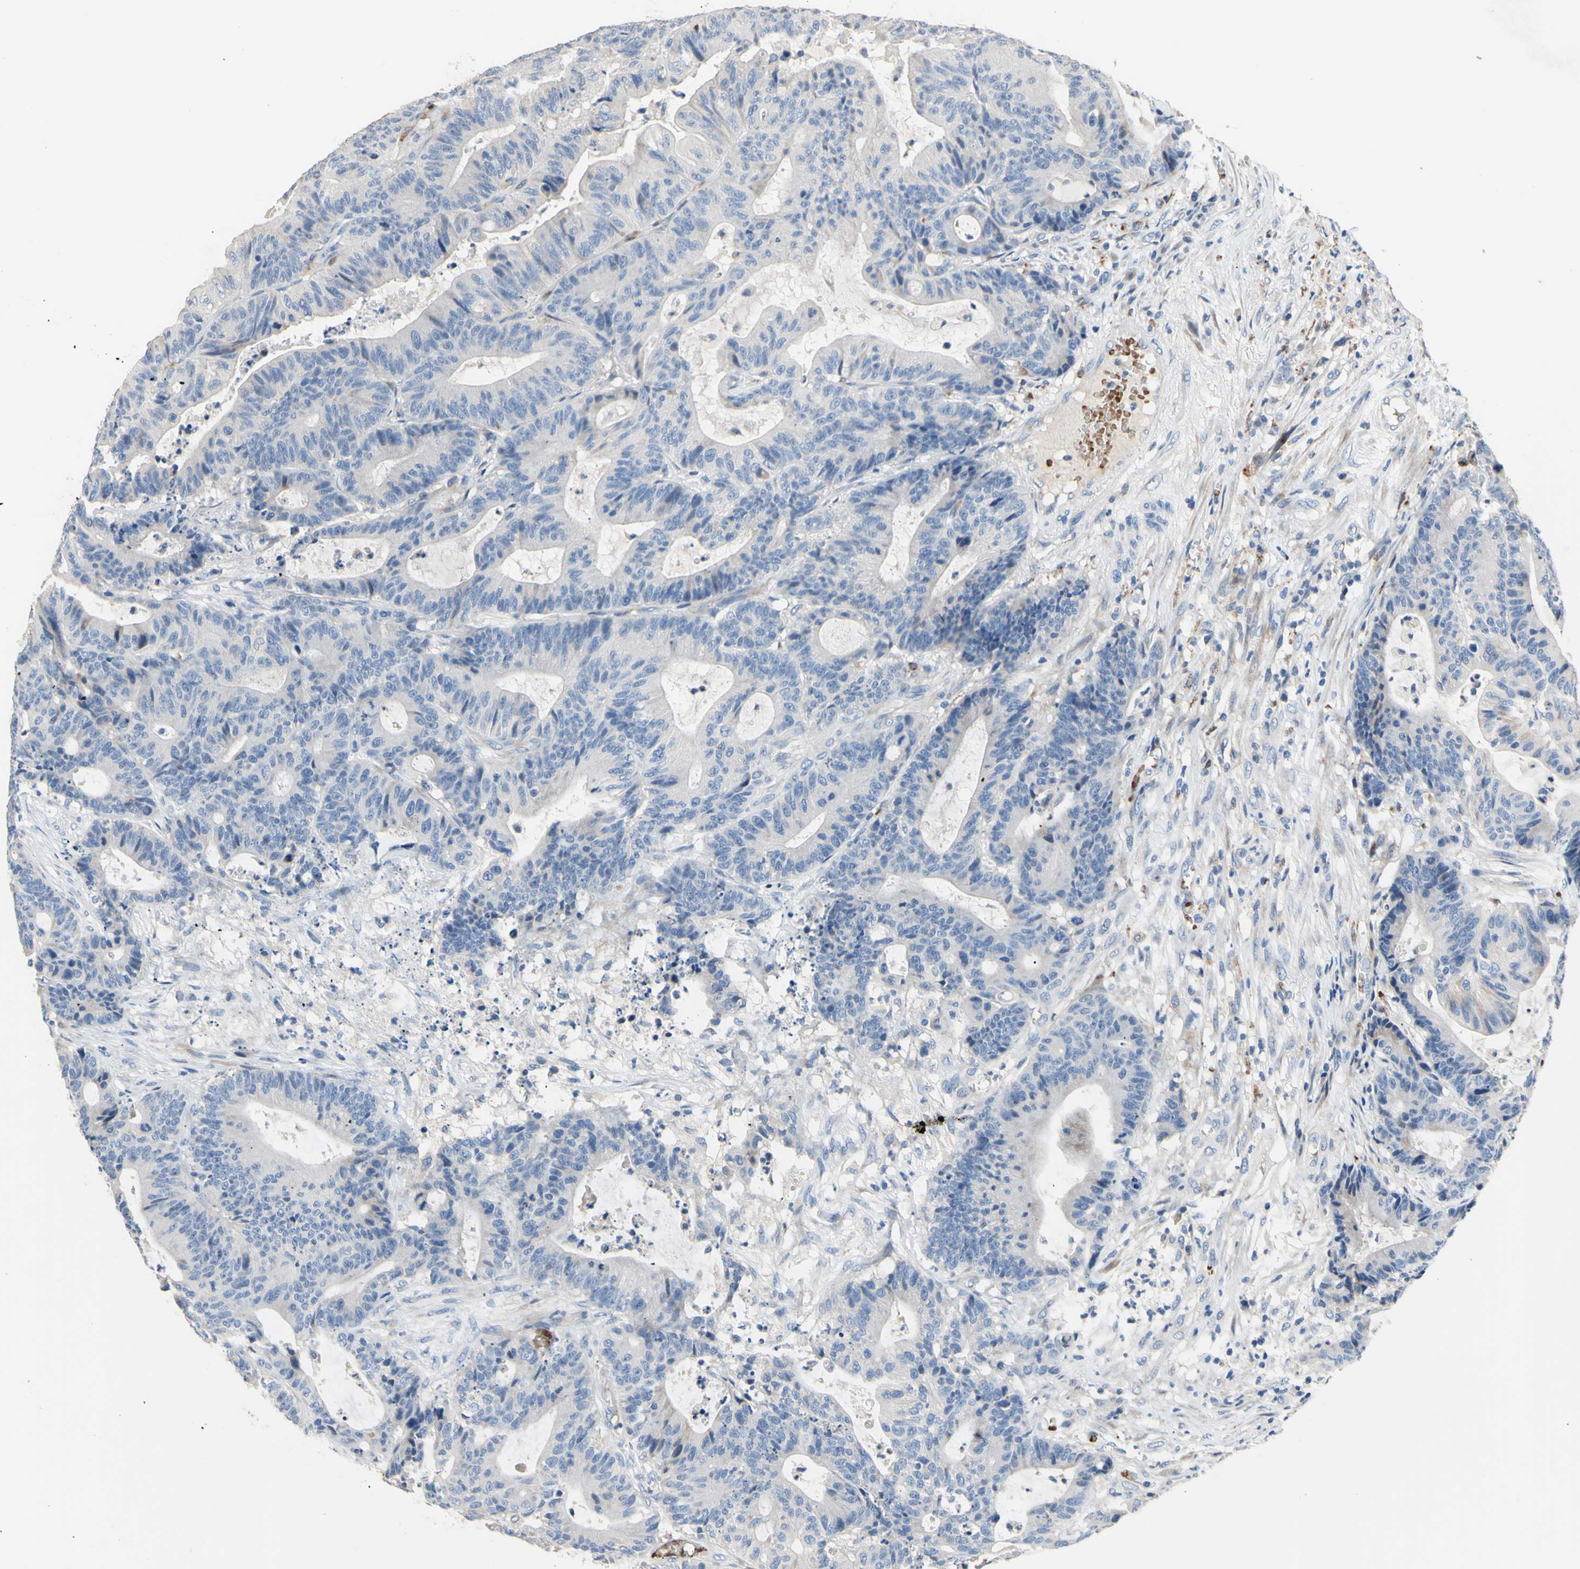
{"staining": {"intensity": "negative", "quantity": "none", "location": "none"}, "tissue": "colorectal cancer", "cell_type": "Tumor cells", "image_type": "cancer", "snomed": [{"axis": "morphology", "description": "Adenocarcinoma, NOS"}, {"axis": "topography", "description": "Colon"}], "caption": "The immunohistochemistry (IHC) photomicrograph has no significant expression in tumor cells of adenocarcinoma (colorectal) tissue.", "gene": "CDON", "patient": {"sex": "female", "age": 84}}